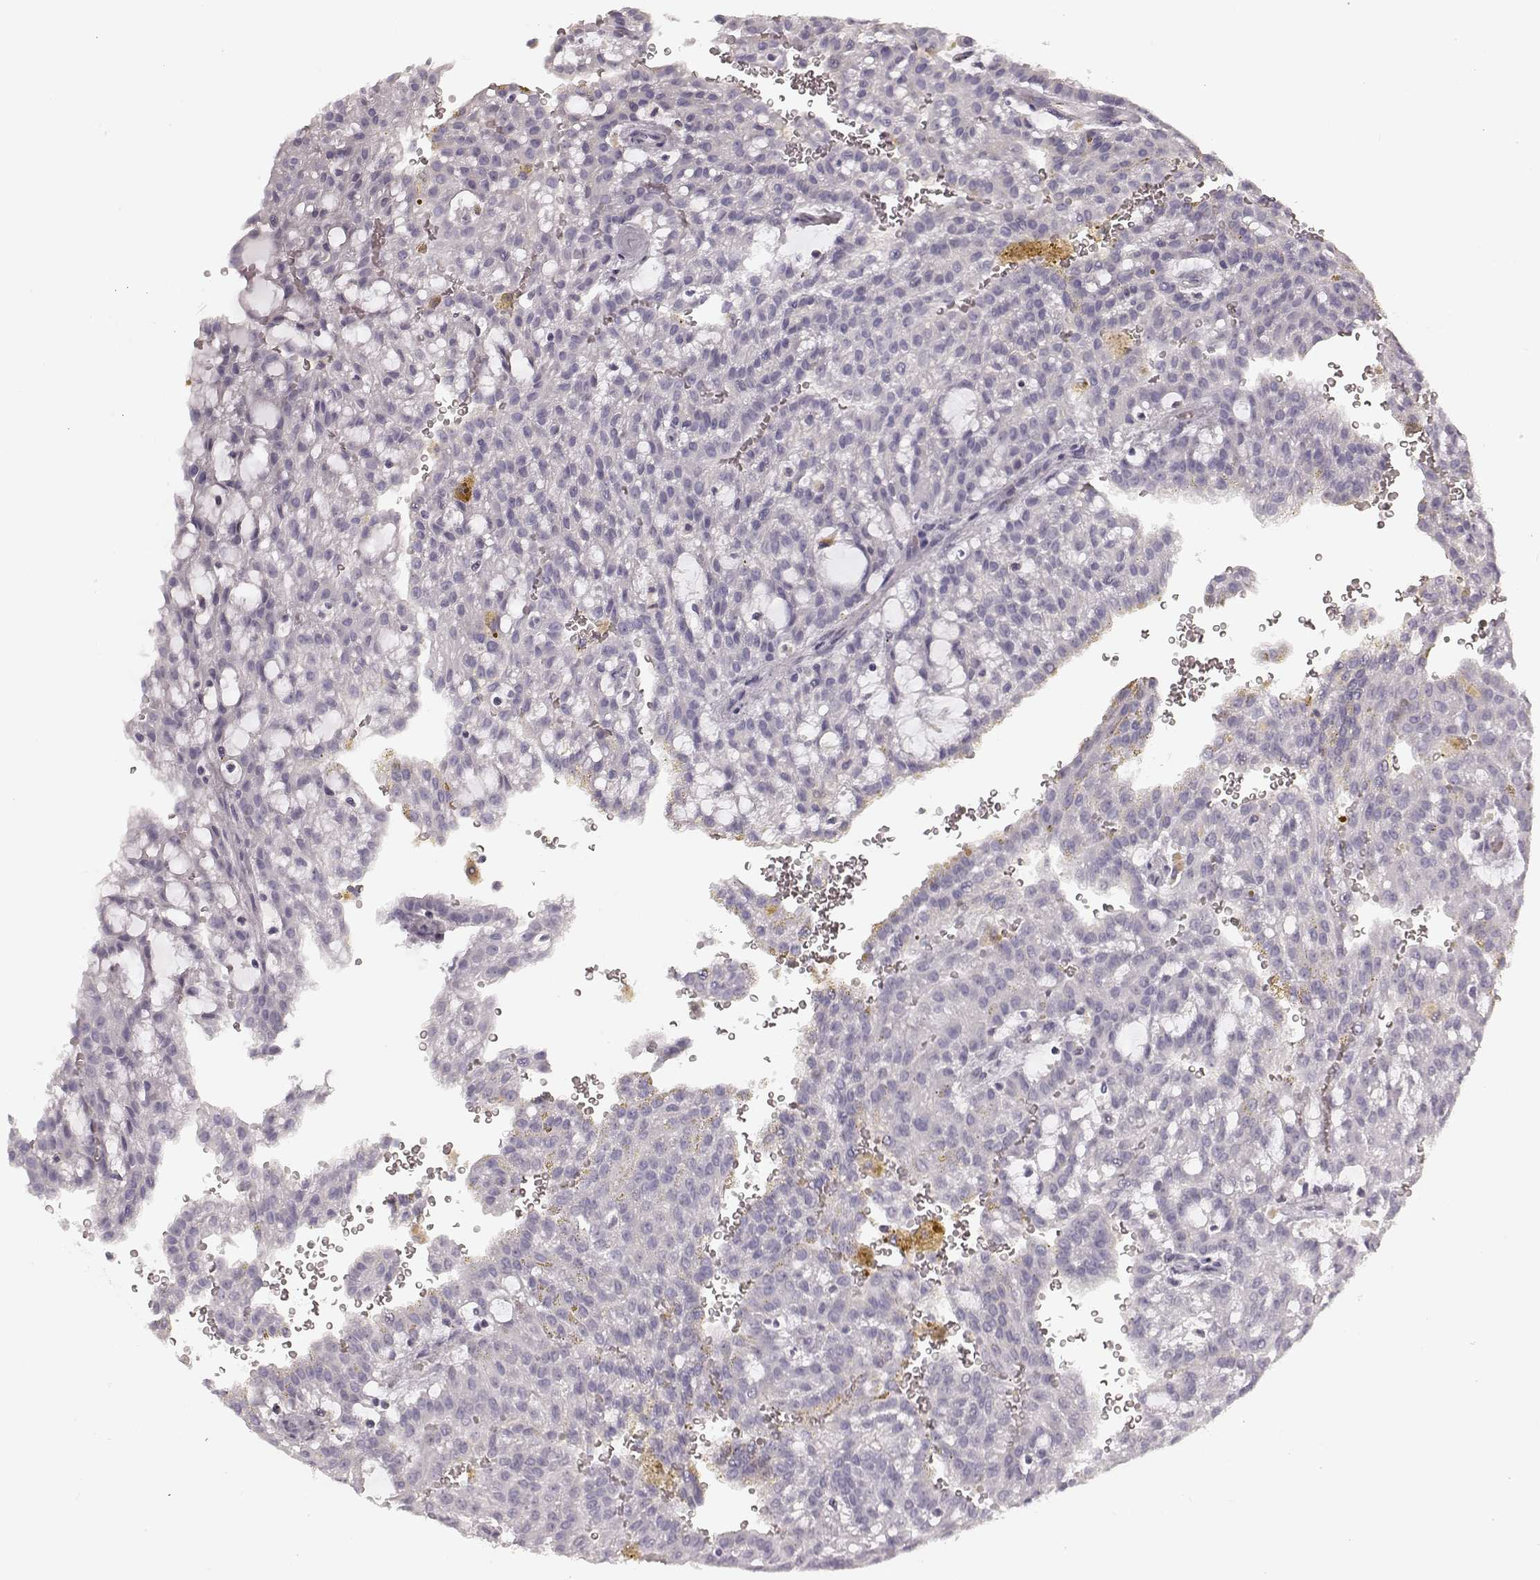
{"staining": {"intensity": "negative", "quantity": "none", "location": "none"}, "tissue": "renal cancer", "cell_type": "Tumor cells", "image_type": "cancer", "snomed": [{"axis": "morphology", "description": "Adenocarcinoma, NOS"}, {"axis": "topography", "description": "Kidney"}], "caption": "Immunohistochemical staining of human renal cancer (adenocarcinoma) displays no significant expression in tumor cells.", "gene": "ZNF433", "patient": {"sex": "male", "age": 63}}